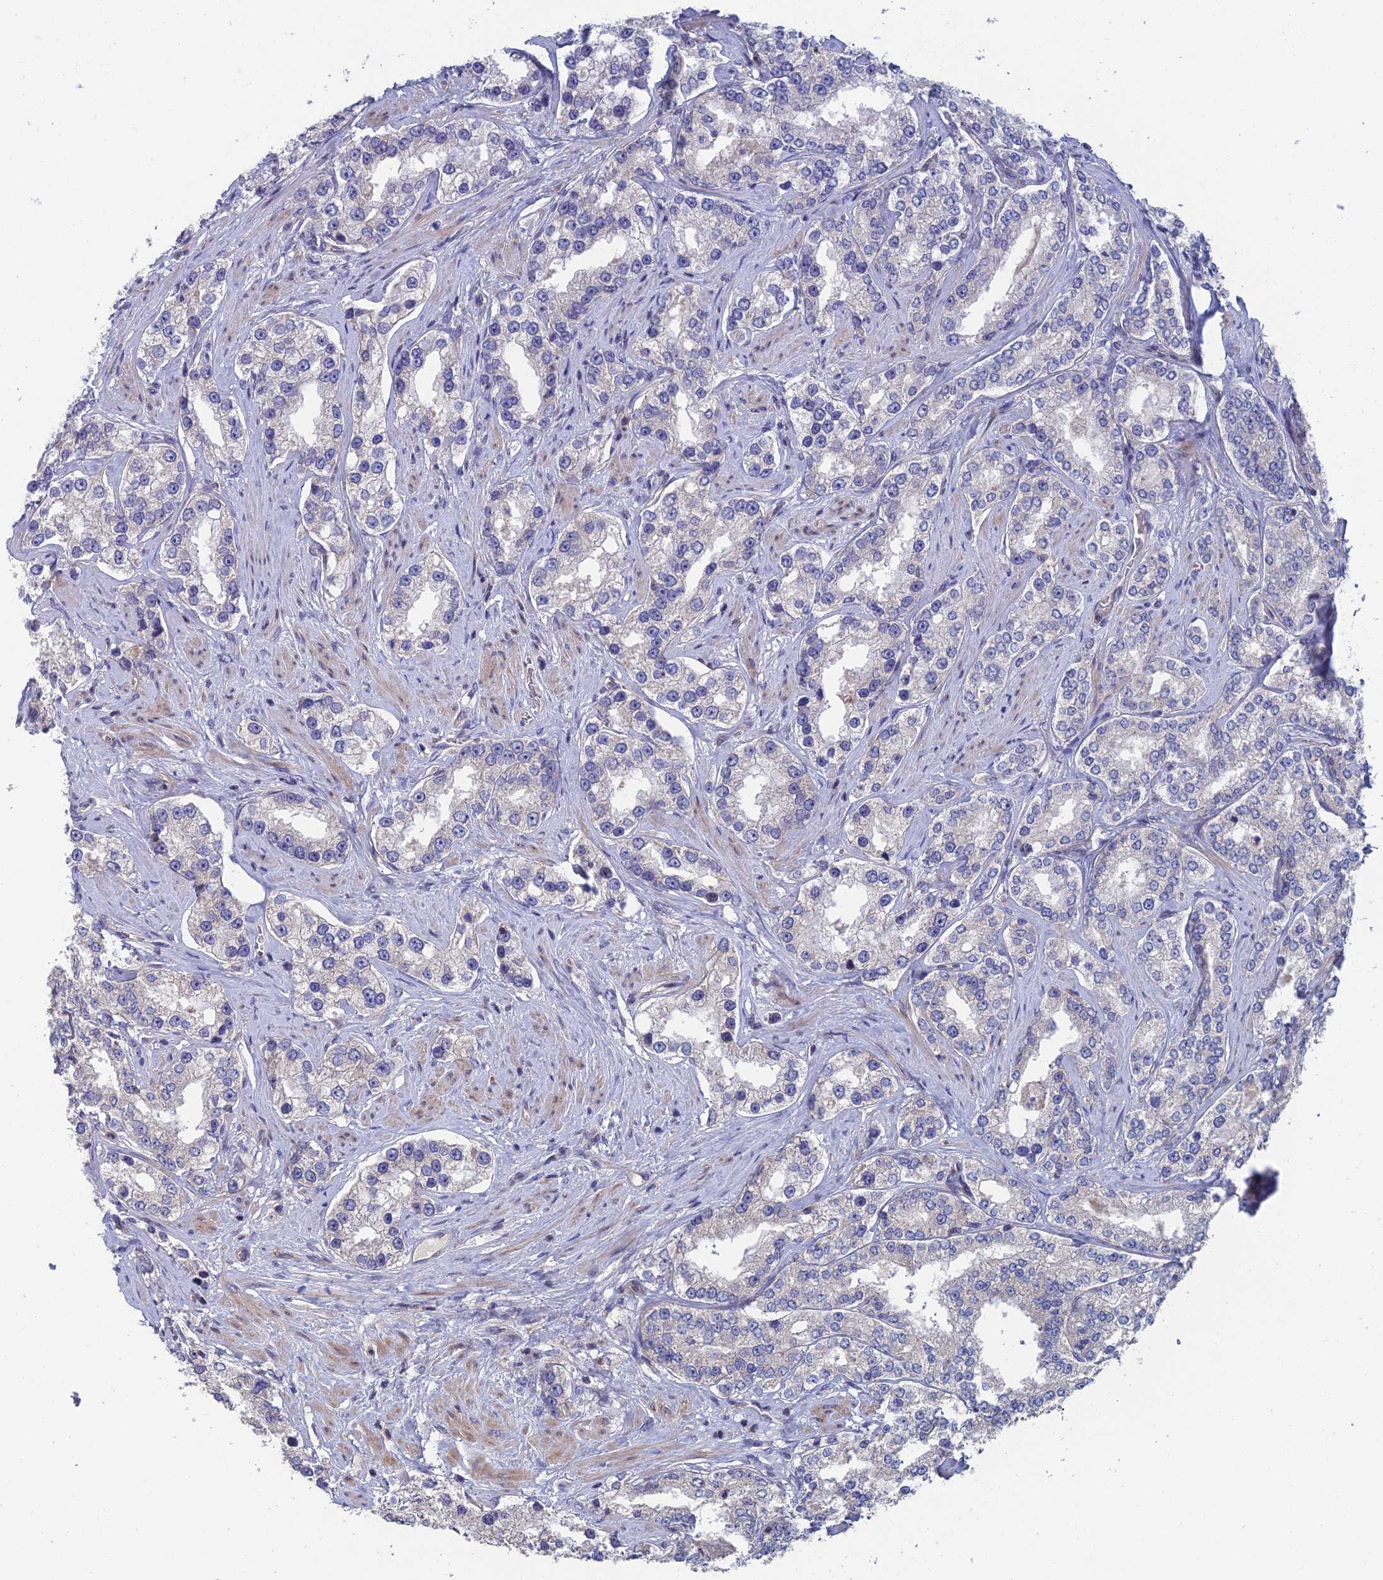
{"staining": {"intensity": "negative", "quantity": "none", "location": "none"}, "tissue": "prostate cancer", "cell_type": "Tumor cells", "image_type": "cancer", "snomed": [{"axis": "morphology", "description": "Normal tissue, NOS"}, {"axis": "morphology", "description": "Adenocarcinoma, High grade"}, {"axis": "topography", "description": "Prostate"}], "caption": "The IHC histopathology image has no significant expression in tumor cells of prostate cancer tissue.", "gene": "USP37", "patient": {"sex": "male", "age": 83}}